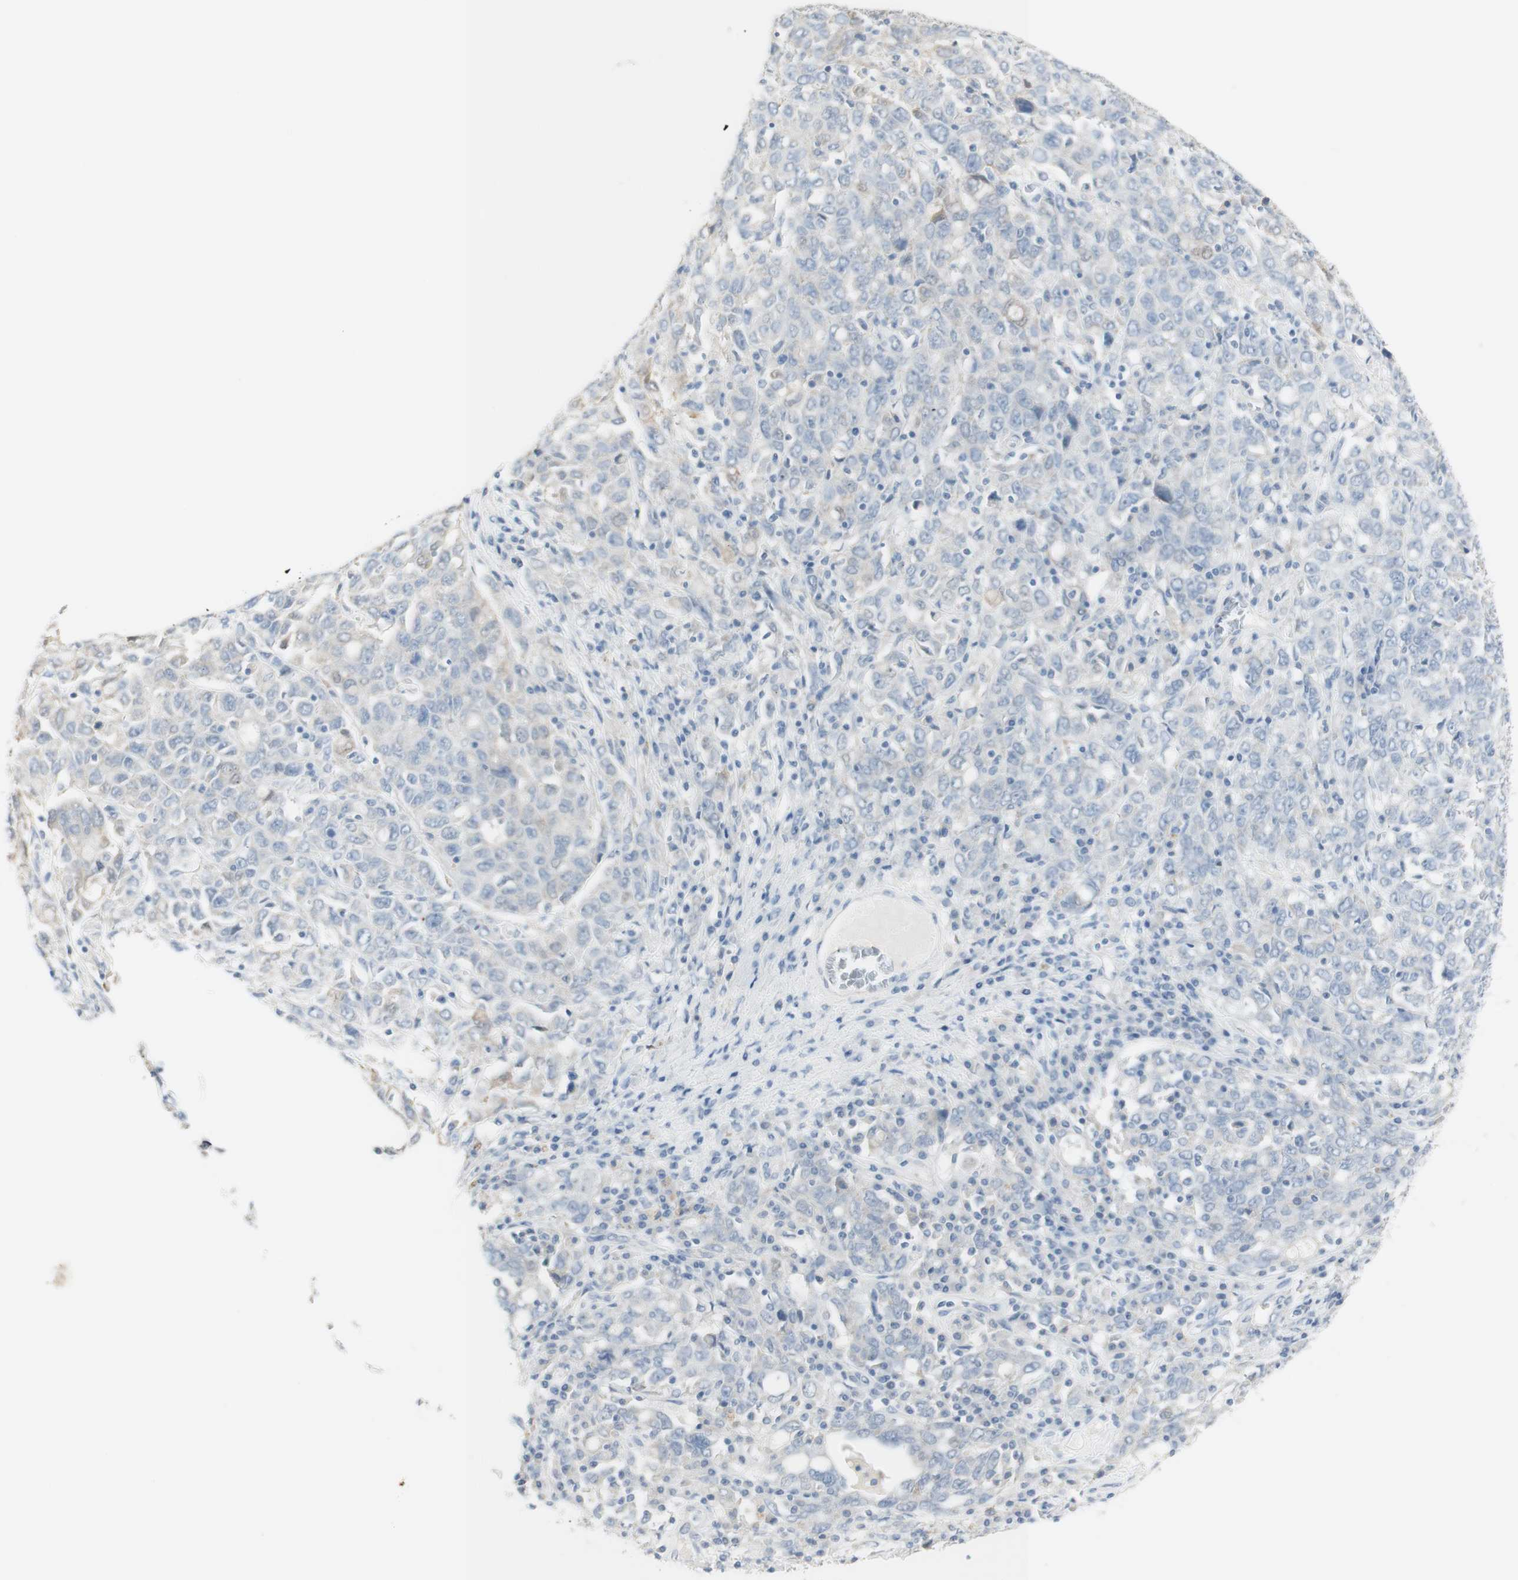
{"staining": {"intensity": "negative", "quantity": "none", "location": "none"}, "tissue": "ovarian cancer", "cell_type": "Tumor cells", "image_type": "cancer", "snomed": [{"axis": "morphology", "description": "Carcinoma, endometroid"}, {"axis": "topography", "description": "Ovary"}], "caption": "IHC micrograph of human endometroid carcinoma (ovarian) stained for a protein (brown), which shows no expression in tumor cells. Brightfield microscopy of immunohistochemistry stained with DAB (brown) and hematoxylin (blue), captured at high magnification.", "gene": "ART3", "patient": {"sex": "female", "age": 62}}